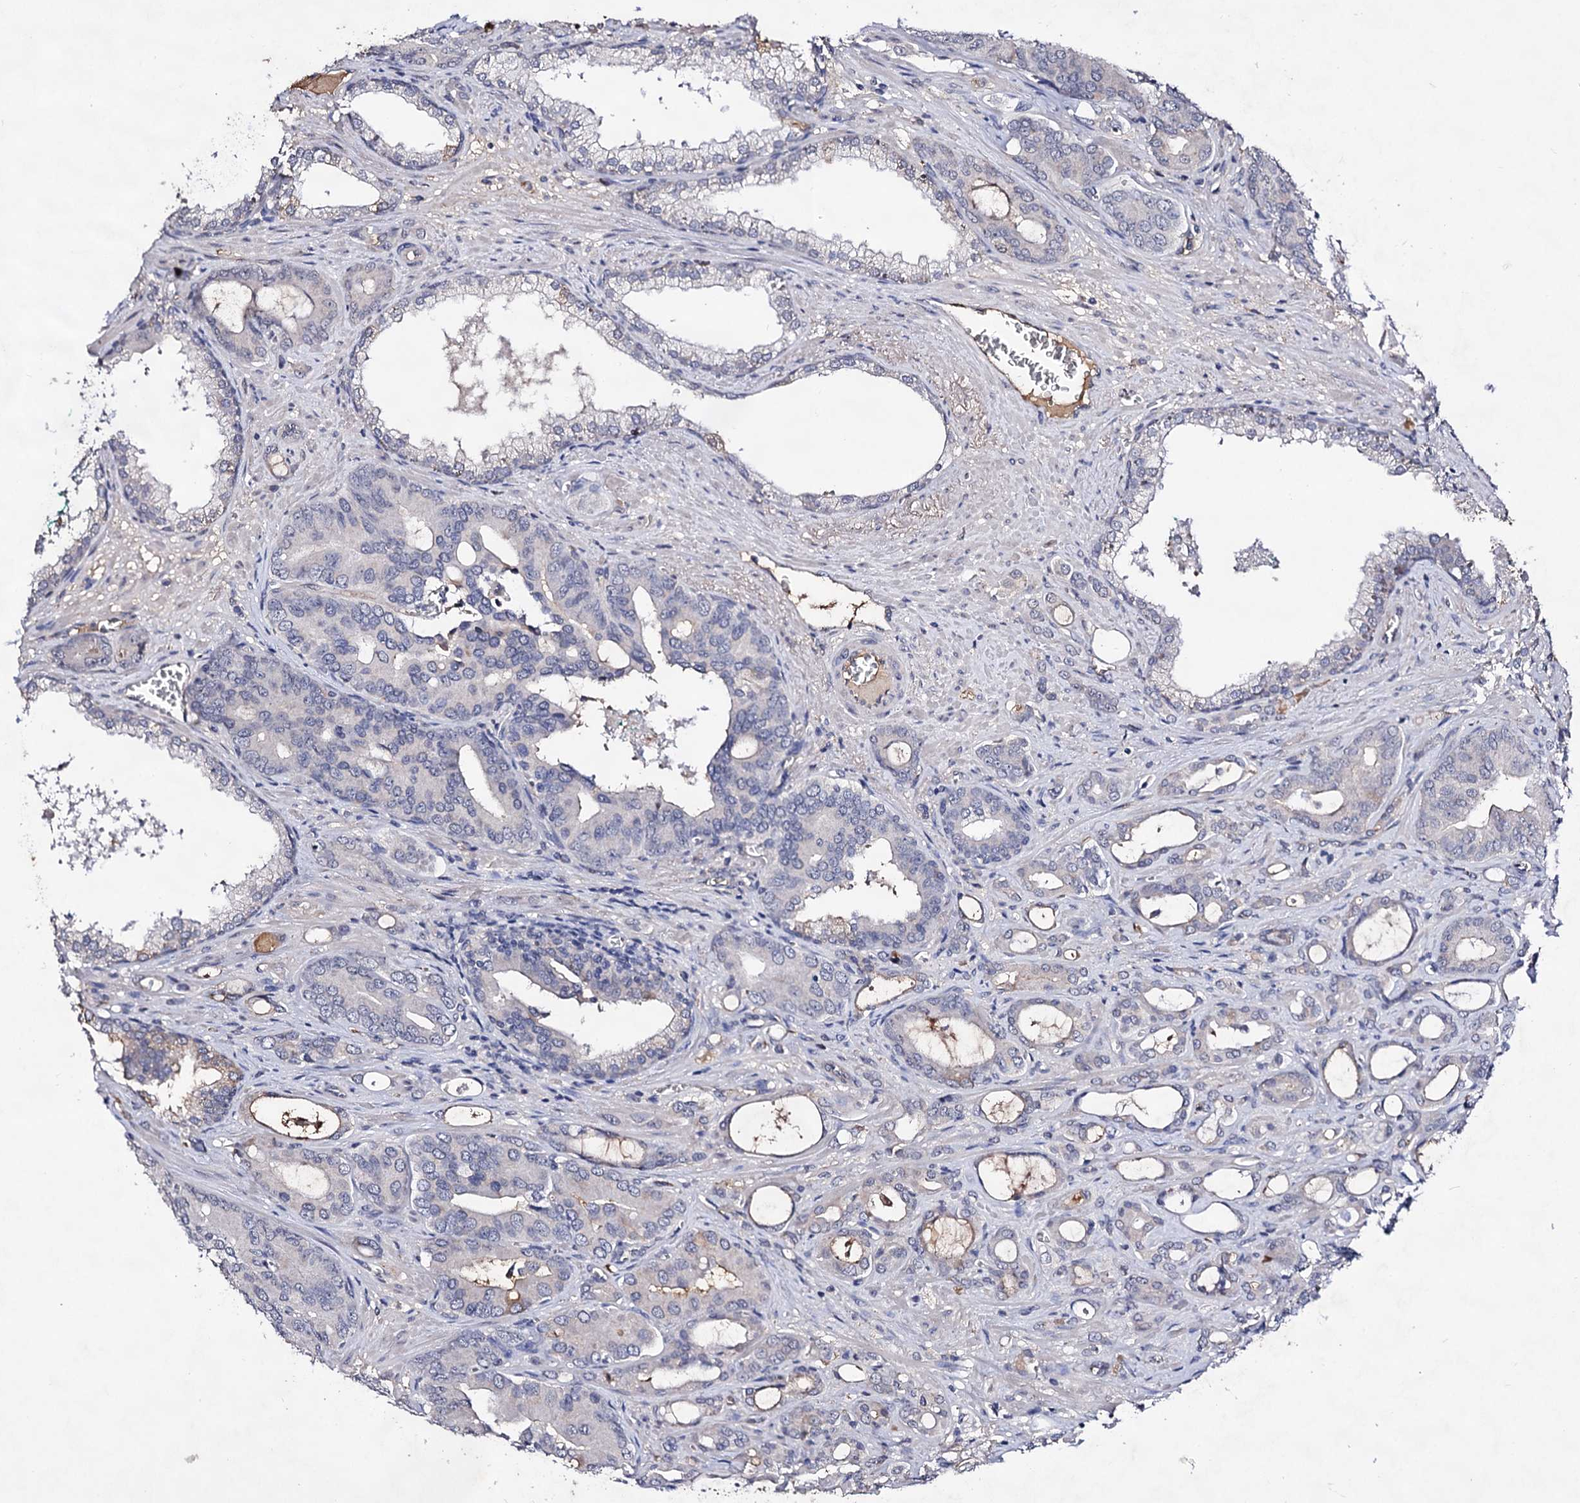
{"staining": {"intensity": "negative", "quantity": "none", "location": "none"}, "tissue": "prostate cancer", "cell_type": "Tumor cells", "image_type": "cancer", "snomed": [{"axis": "morphology", "description": "Adenocarcinoma, High grade"}, {"axis": "topography", "description": "Prostate"}], "caption": "Tumor cells are negative for protein expression in human high-grade adenocarcinoma (prostate).", "gene": "PLIN1", "patient": {"sex": "male", "age": 72}}